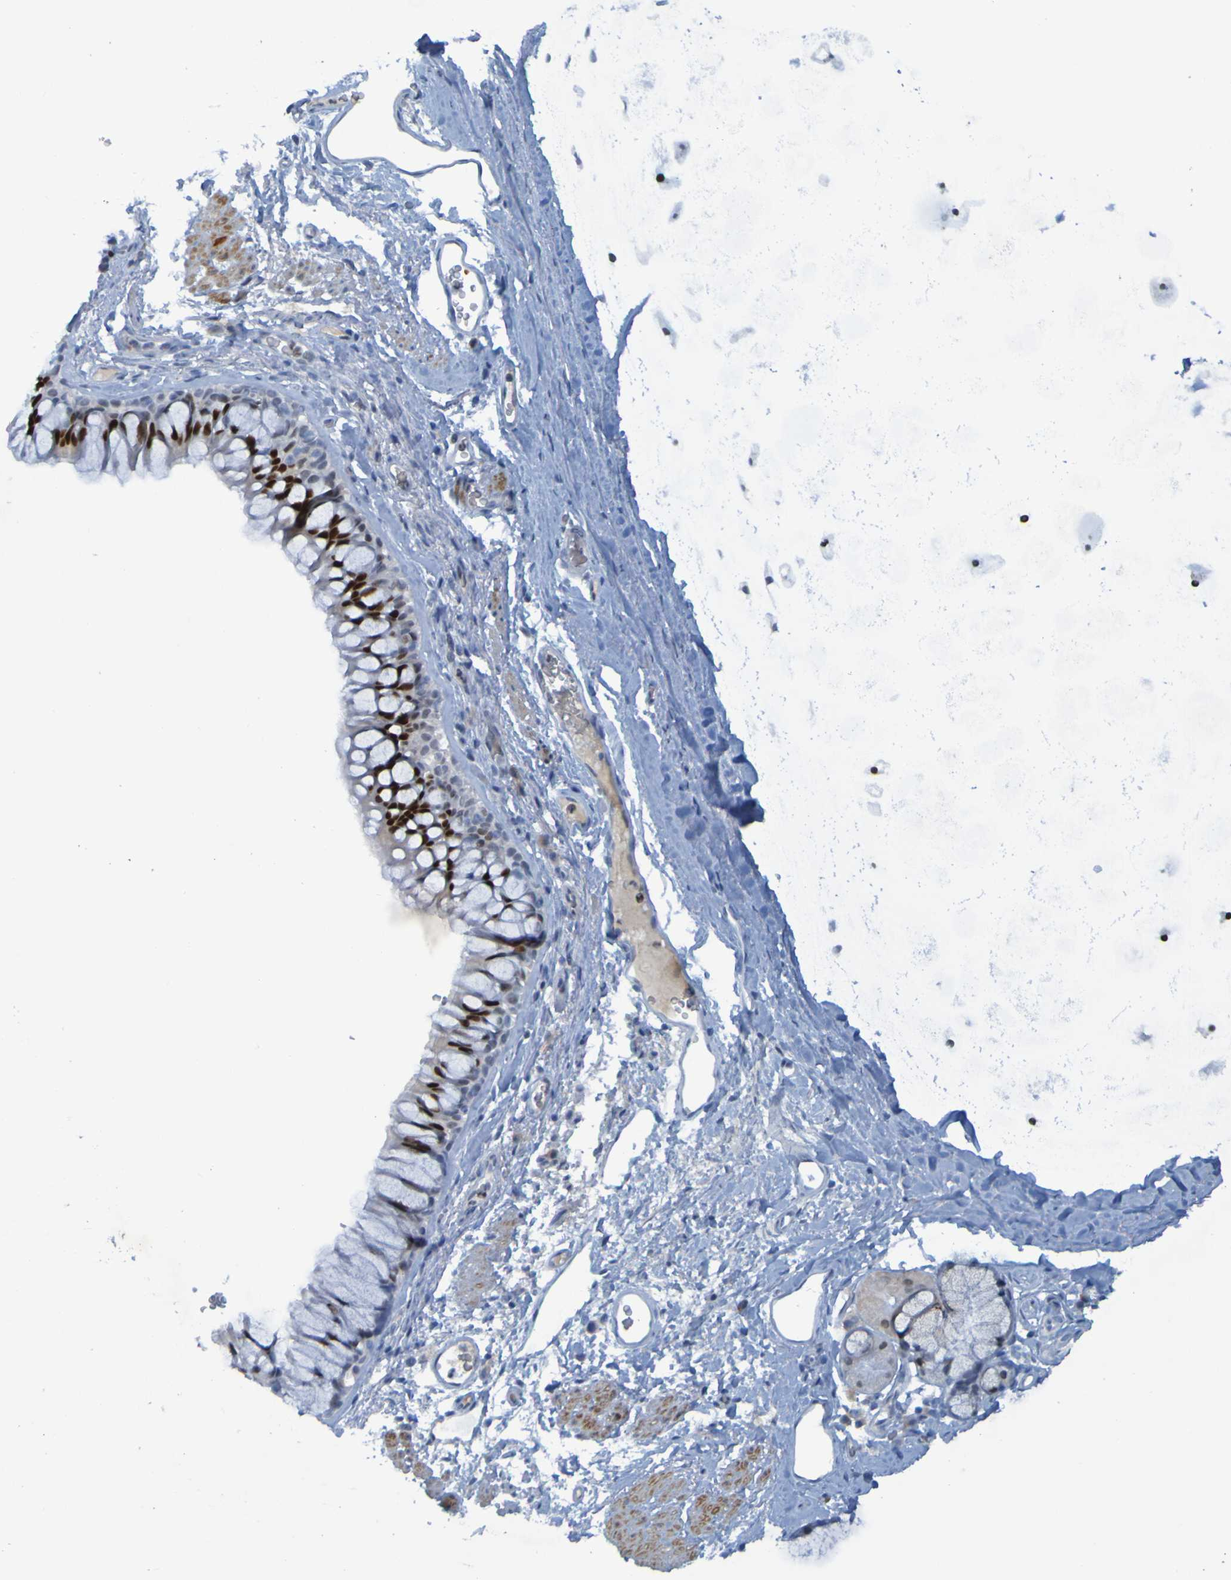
{"staining": {"intensity": "strong", "quantity": "25%-75%", "location": "nuclear"}, "tissue": "bronchus", "cell_type": "Respiratory epithelial cells", "image_type": "normal", "snomed": [{"axis": "morphology", "description": "Normal tissue, NOS"}, {"axis": "topography", "description": "Cartilage tissue"}, {"axis": "topography", "description": "Bronchus"}], "caption": "Unremarkable bronchus reveals strong nuclear positivity in approximately 25%-75% of respiratory epithelial cells, visualized by immunohistochemistry.", "gene": "USP36", "patient": {"sex": "female", "age": 53}}